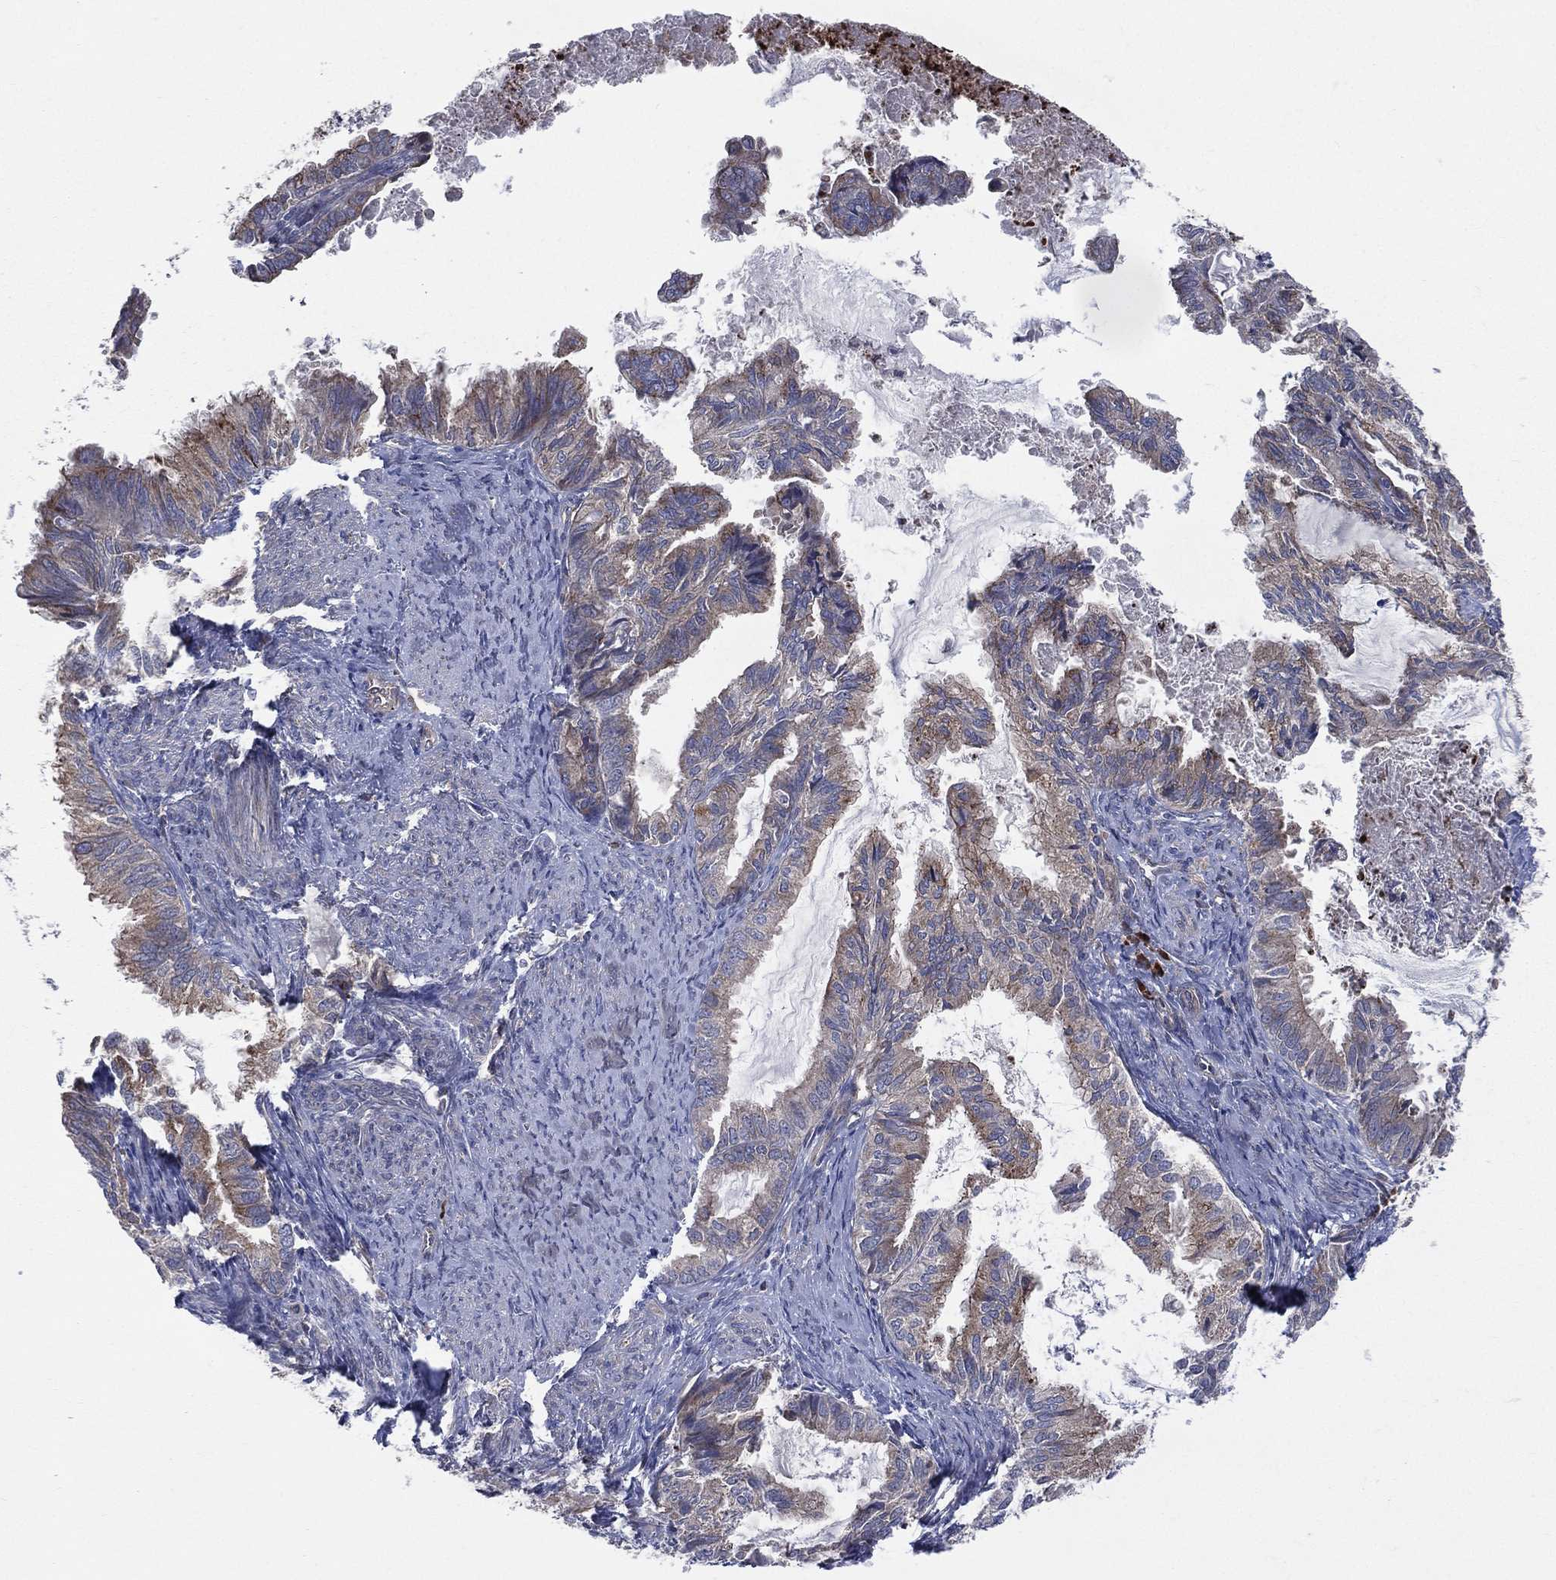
{"staining": {"intensity": "moderate", "quantity": "25%-75%", "location": "cytoplasmic/membranous"}, "tissue": "endometrial cancer", "cell_type": "Tumor cells", "image_type": "cancer", "snomed": [{"axis": "morphology", "description": "Adenocarcinoma, NOS"}, {"axis": "topography", "description": "Endometrium"}], "caption": "Immunohistochemical staining of human adenocarcinoma (endometrial) demonstrates medium levels of moderate cytoplasmic/membranous protein staining in about 25%-75% of tumor cells. (DAB IHC with brightfield microscopy, high magnification).", "gene": "CCDC159", "patient": {"sex": "female", "age": 86}}